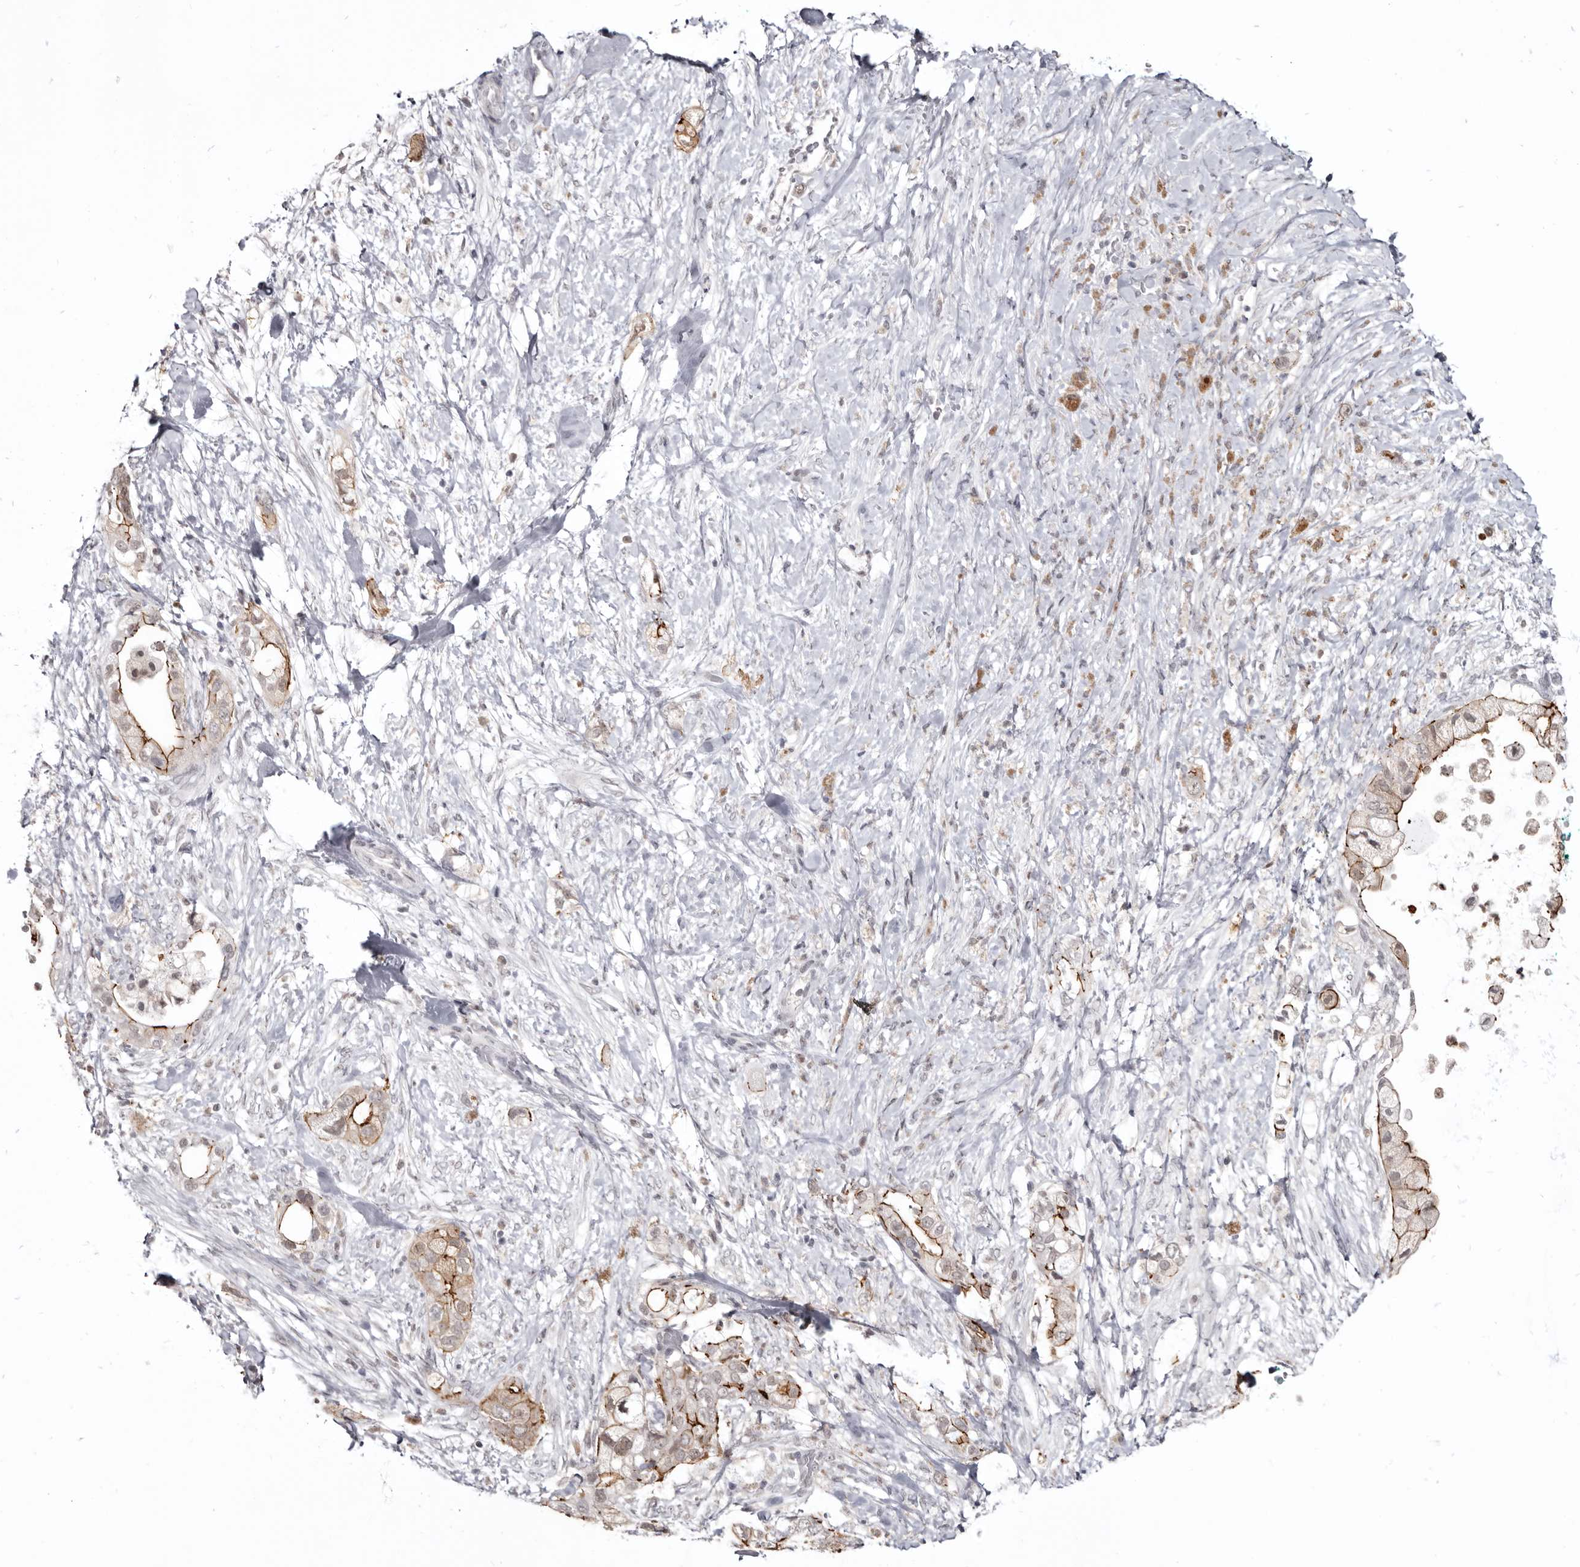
{"staining": {"intensity": "moderate", "quantity": "25%-75%", "location": "cytoplasmic/membranous"}, "tissue": "pancreatic cancer", "cell_type": "Tumor cells", "image_type": "cancer", "snomed": [{"axis": "morphology", "description": "Adenocarcinoma, NOS"}, {"axis": "topography", "description": "Pancreas"}], "caption": "Brown immunohistochemical staining in pancreatic cancer (adenocarcinoma) shows moderate cytoplasmic/membranous expression in about 25%-75% of tumor cells.", "gene": "CGN", "patient": {"sex": "male", "age": 53}}